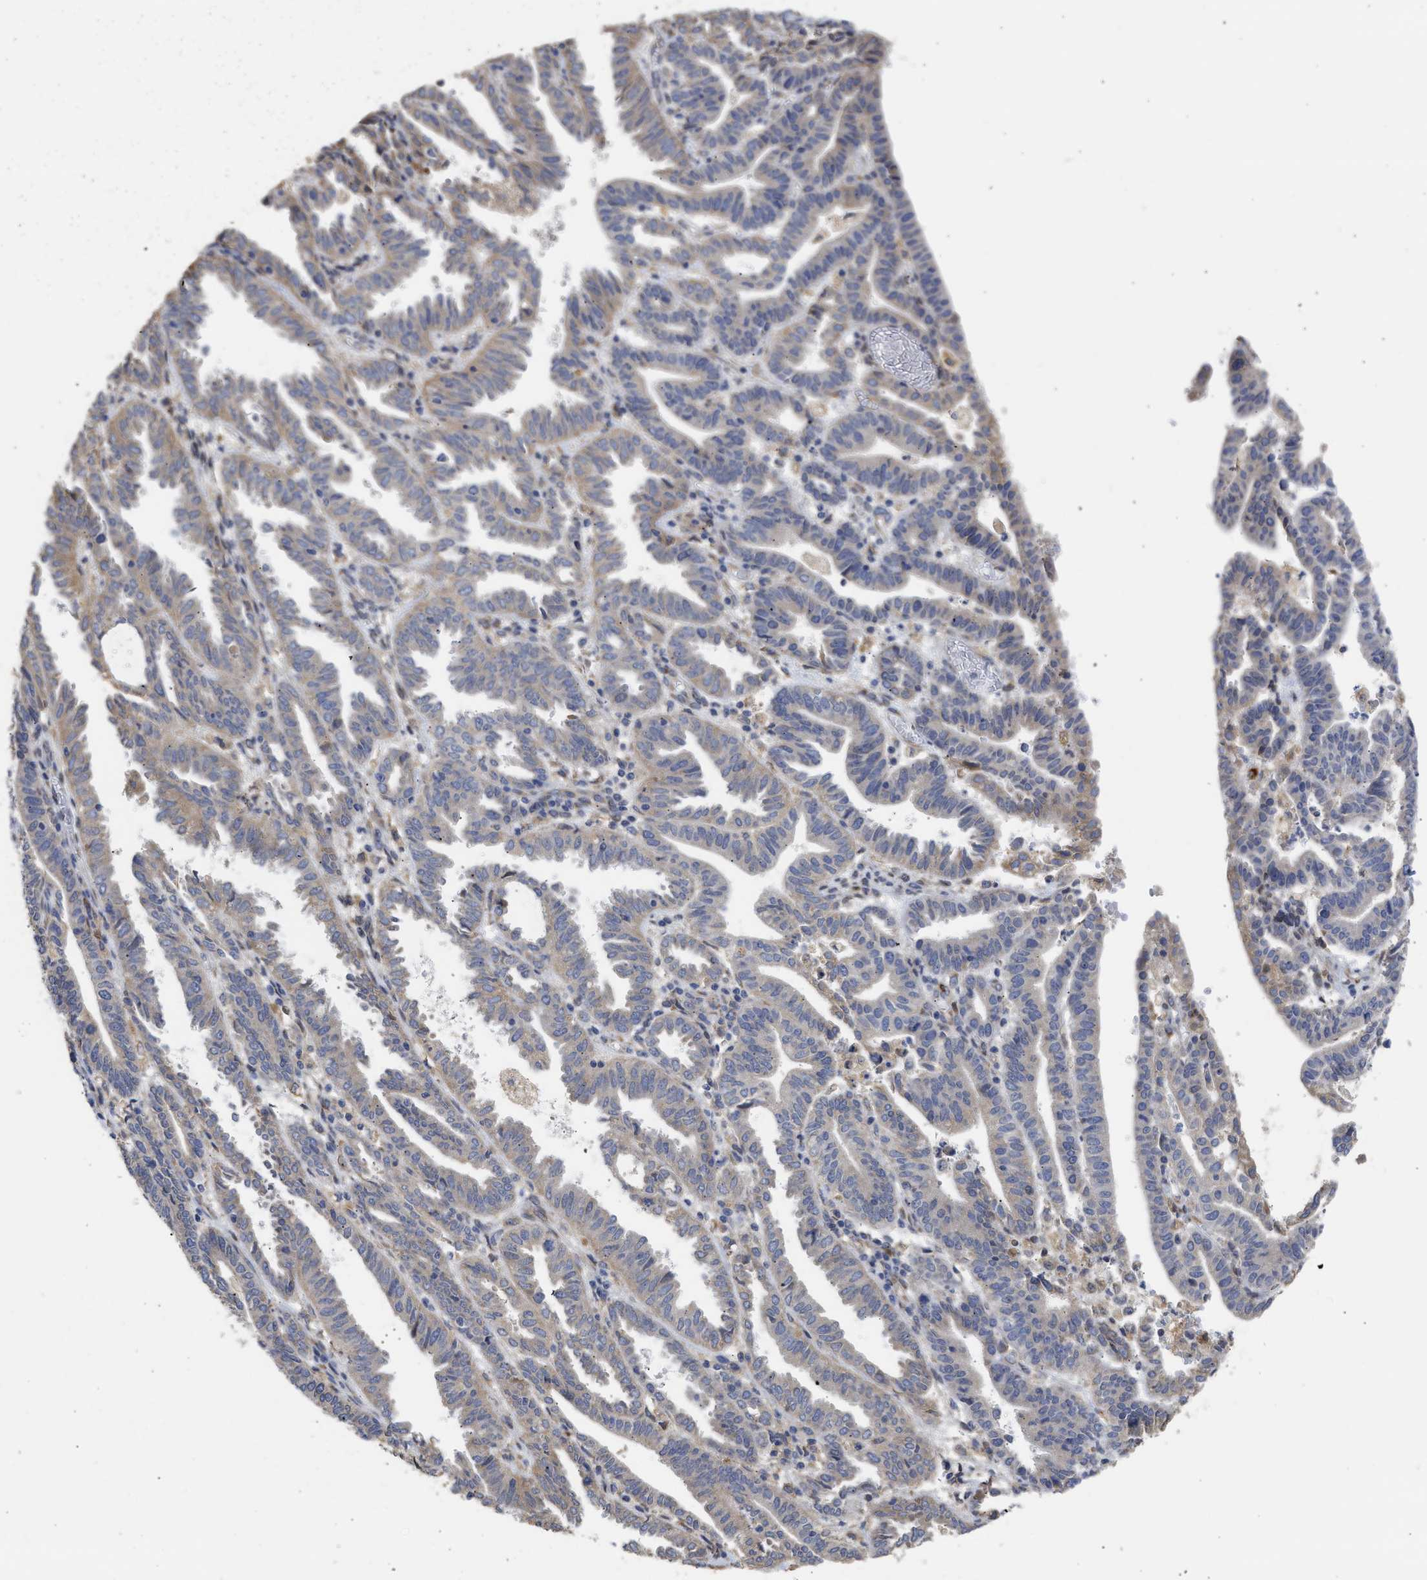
{"staining": {"intensity": "weak", "quantity": ">75%", "location": "cytoplasmic/membranous"}, "tissue": "endometrial cancer", "cell_type": "Tumor cells", "image_type": "cancer", "snomed": [{"axis": "morphology", "description": "Adenocarcinoma, NOS"}, {"axis": "topography", "description": "Uterus"}], "caption": "High-power microscopy captured an IHC histopathology image of endometrial adenocarcinoma, revealing weak cytoplasmic/membranous staining in about >75% of tumor cells. (DAB IHC, brown staining for protein, blue staining for nuclei).", "gene": "TMED1", "patient": {"sex": "female", "age": 83}}